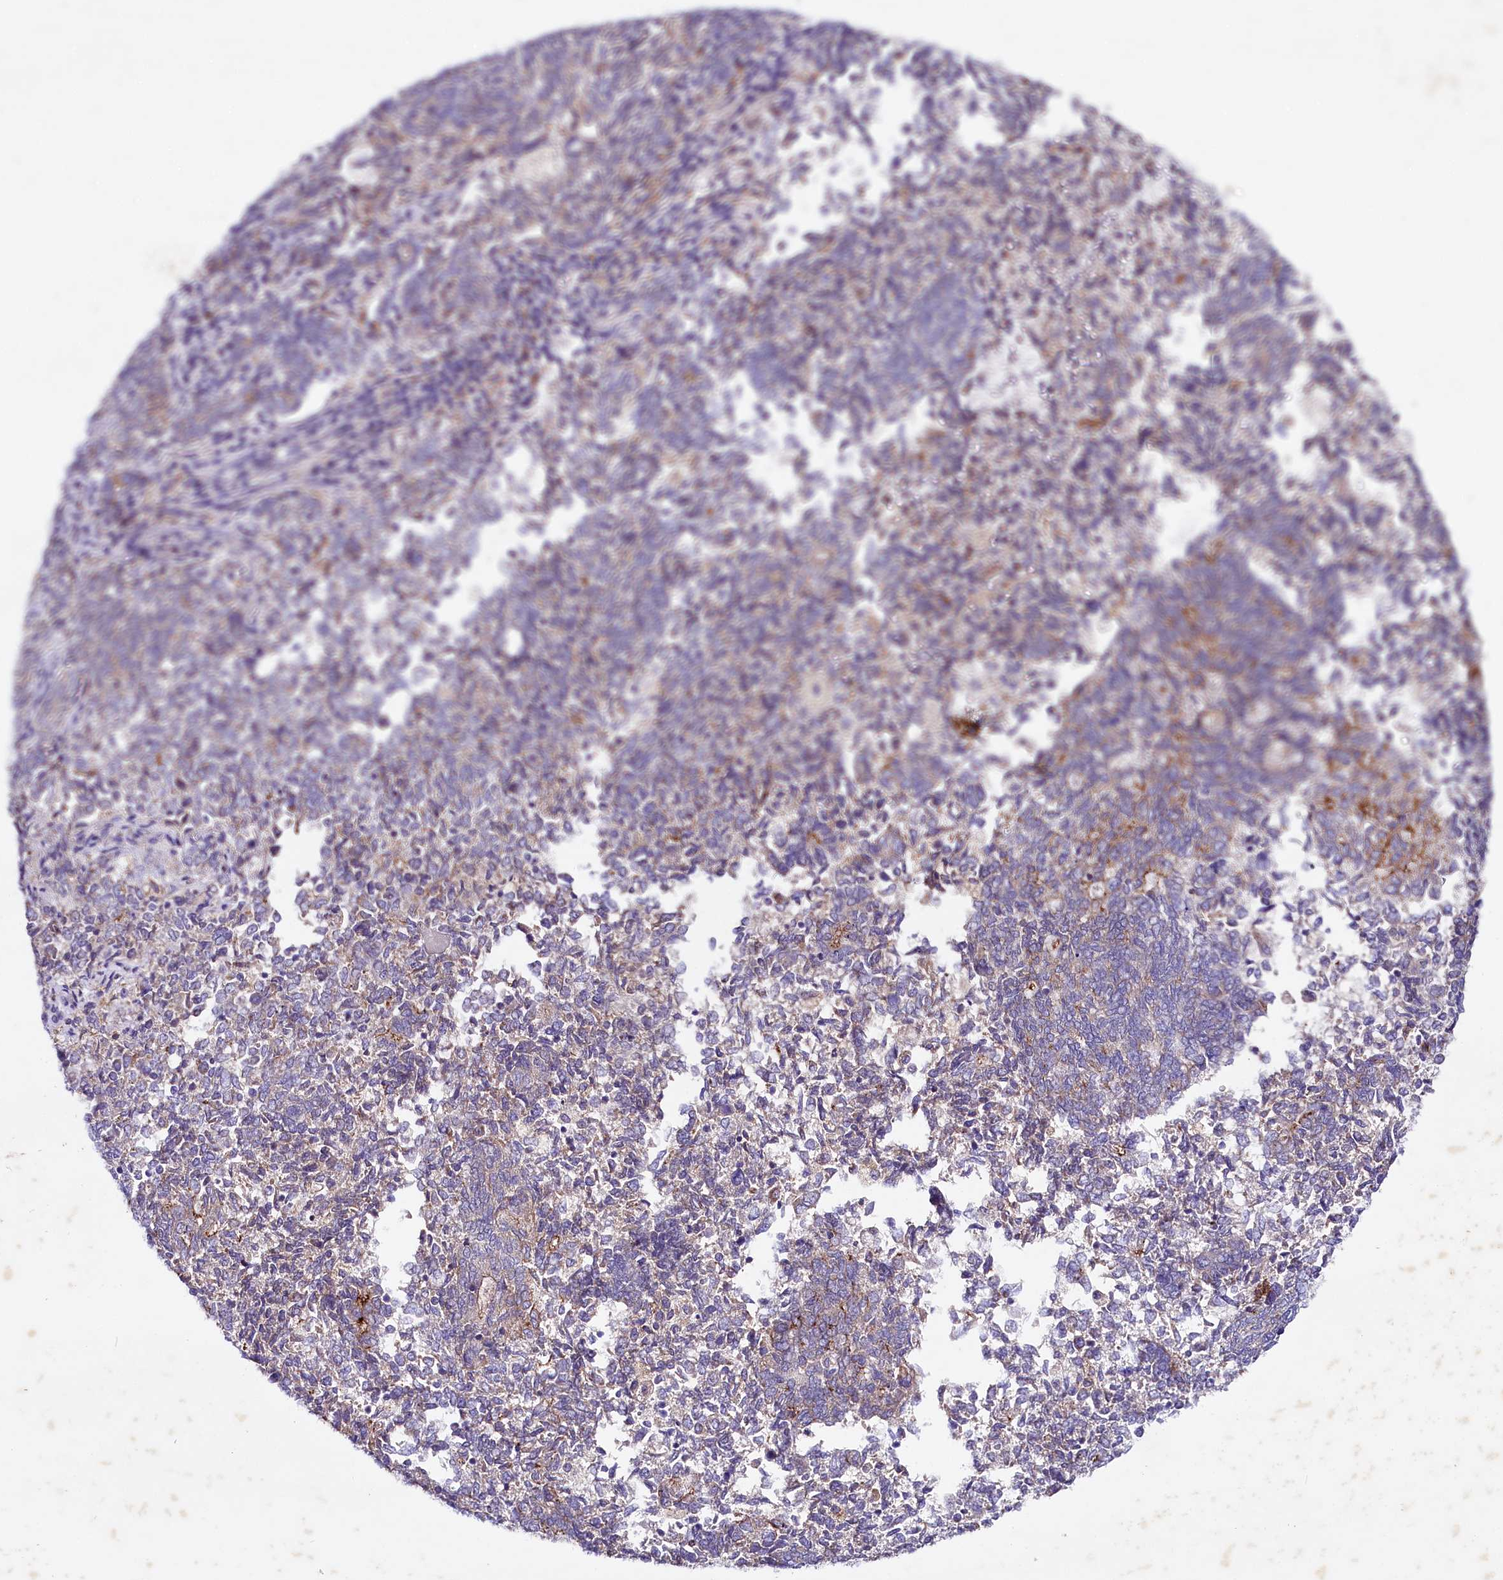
{"staining": {"intensity": "moderate", "quantity": "<25%", "location": "cytoplasmic/membranous"}, "tissue": "endometrial cancer", "cell_type": "Tumor cells", "image_type": "cancer", "snomed": [{"axis": "morphology", "description": "Adenocarcinoma, NOS"}, {"axis": "topography", "description": "Endometrium"}], "caption": "Immunohistochemical staining of adenocarcinoma (endometrial) shows low levels of moderate cytoplasmic/membranous positivity in about <25% of tumor cells.", "gene": "SACM1L", "patient": {"sex": "female", "age": 80}}